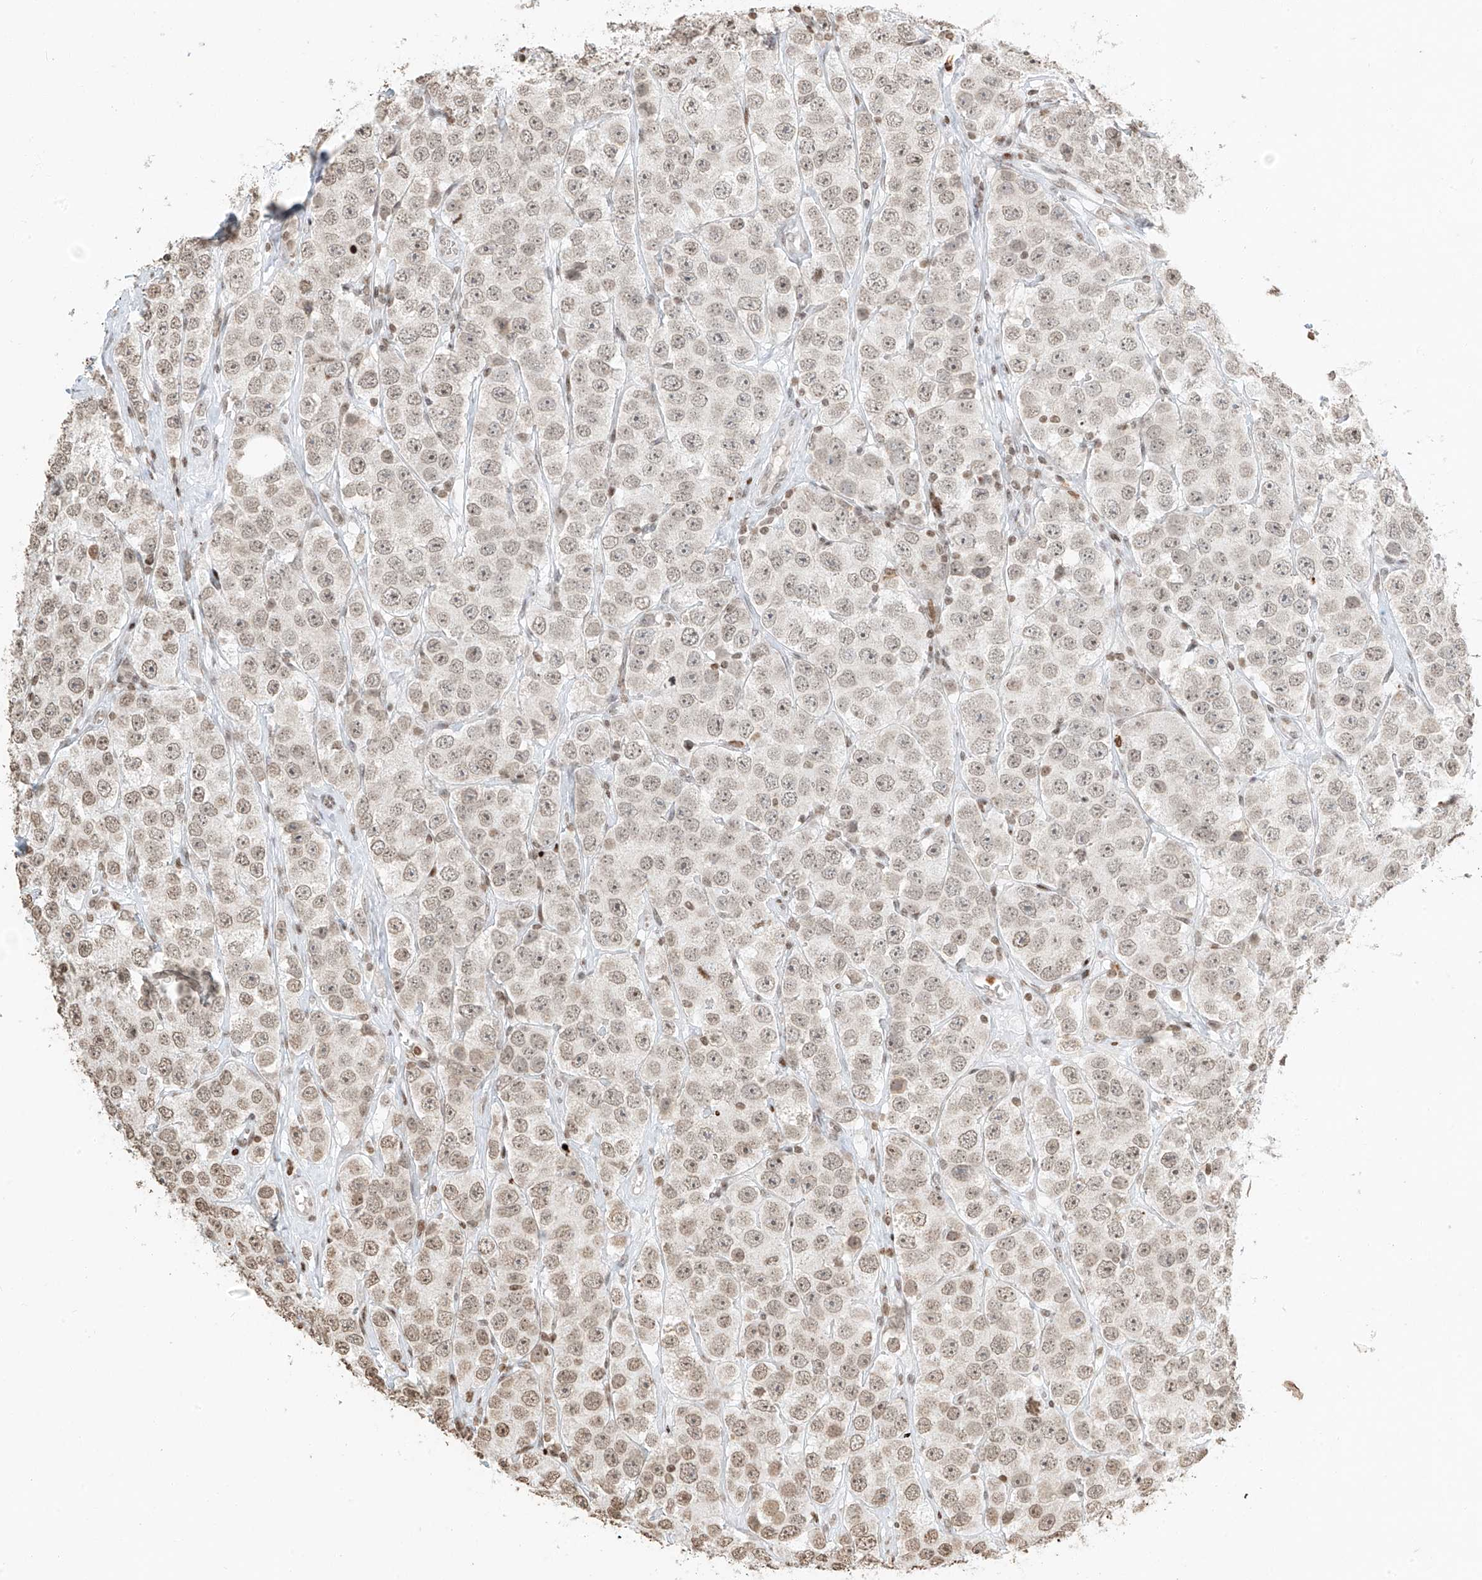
{"staining": {"intensity": "weak", "quantity": "25%-75%", "location": "nuclear"}, "tissue": "testis cancer", "cell_type": "Tumor cells", "image_type": "cancer", "snomed": [{"axis": "morphology", "description": "Seminoma, NOS"}, {"axis": "topography", "description": "Testis"}], "caption": "Human testis seminoma stained with a protein marker displays weak staining in tumor cells.", "gene": "C17orf58", "patient": {"sex": "male", "age": 28}}